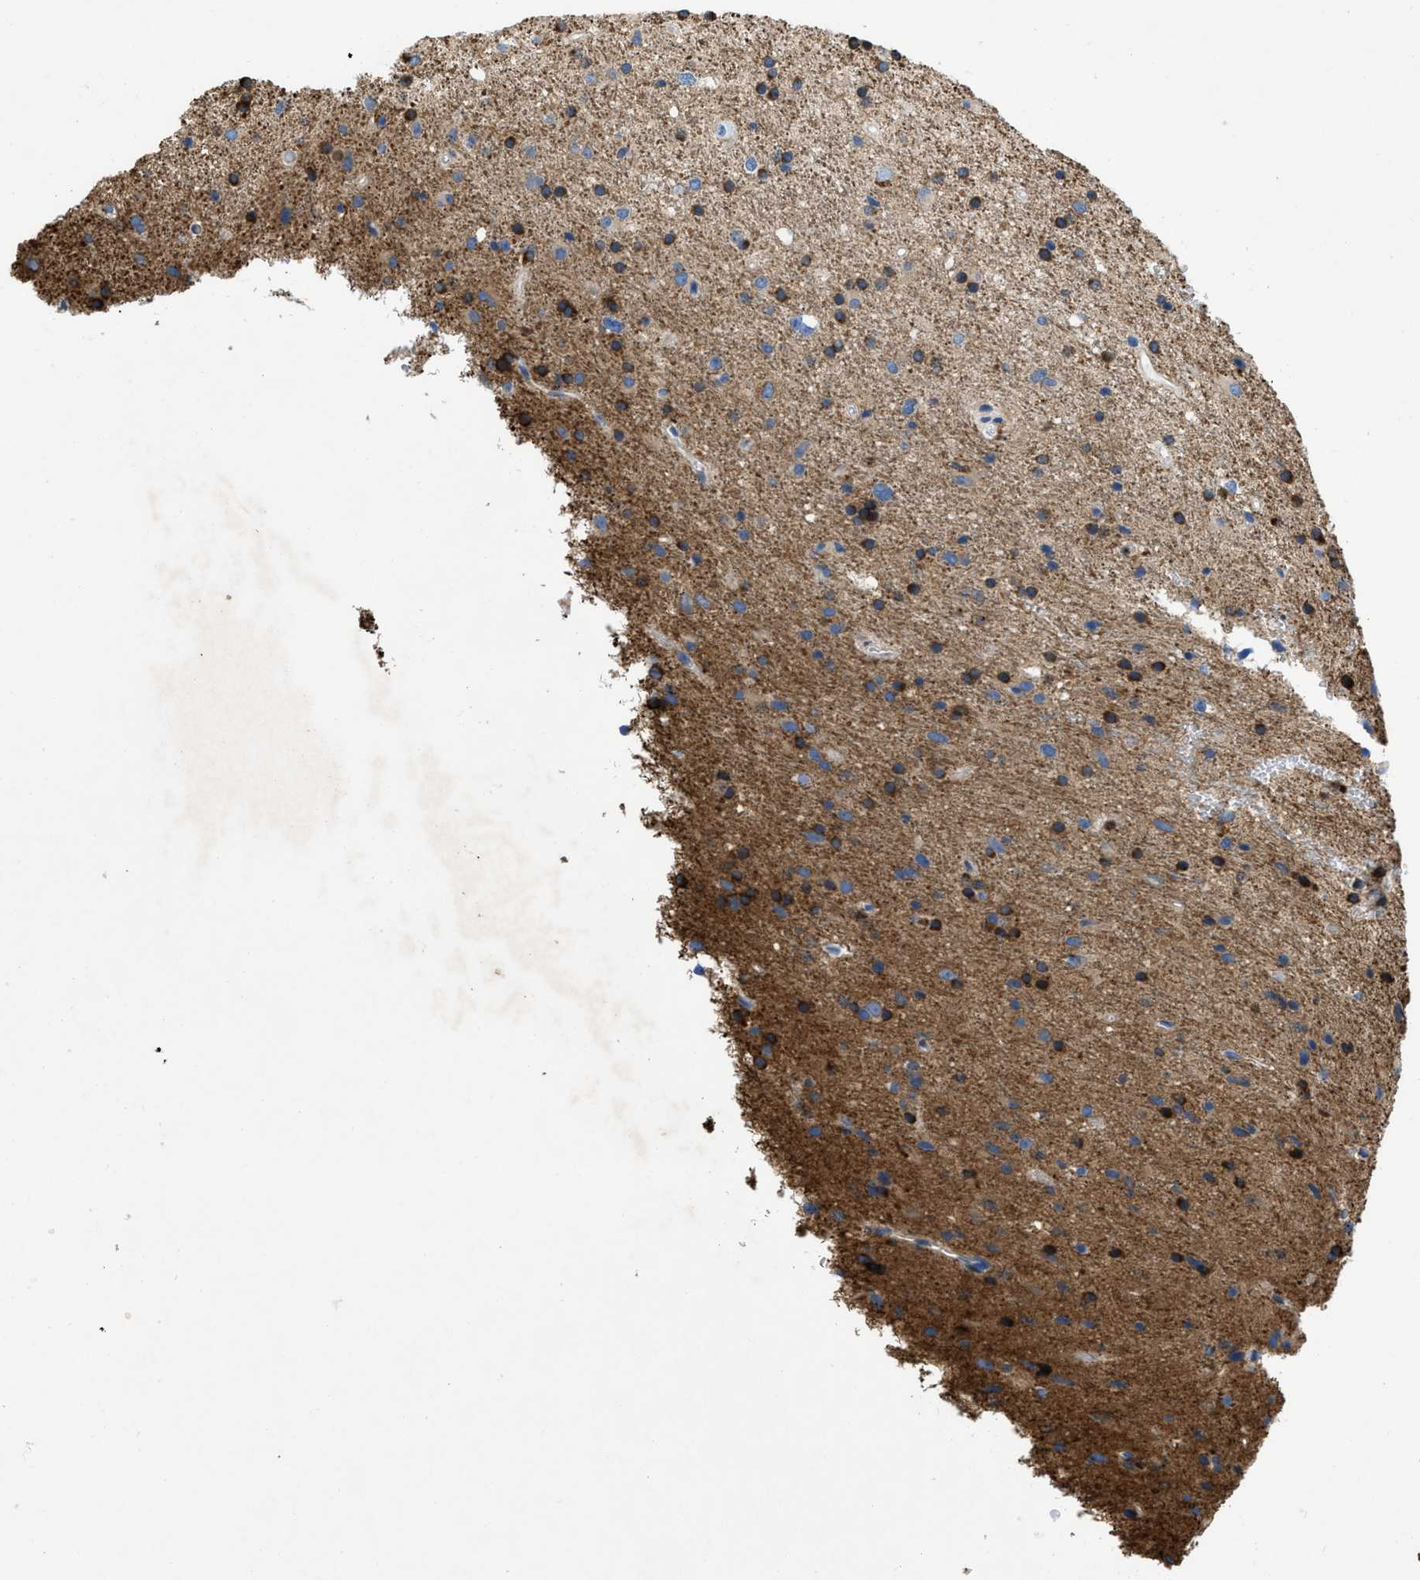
{"staining": {"intensity": "moderate", "quantity": ">75%", "location": "cytoplasmic/membranous"}, "tissue": "glioma", "cell_type": "Tumor cells", "image_type": "cancer", "snomed": [{"axis": "morphology", "description": "Glioma, malignant, Low grade"}, {"axis": "topography", "description": "Brain"}], "caption": "An image of low-grade glioma (malignant) stained for a protein demonstrates moderate cytoplasmic/membranous brown staining in tumor cells.", "gene": "TMEM248", "patient": {"sex": "male", "age": 77}}